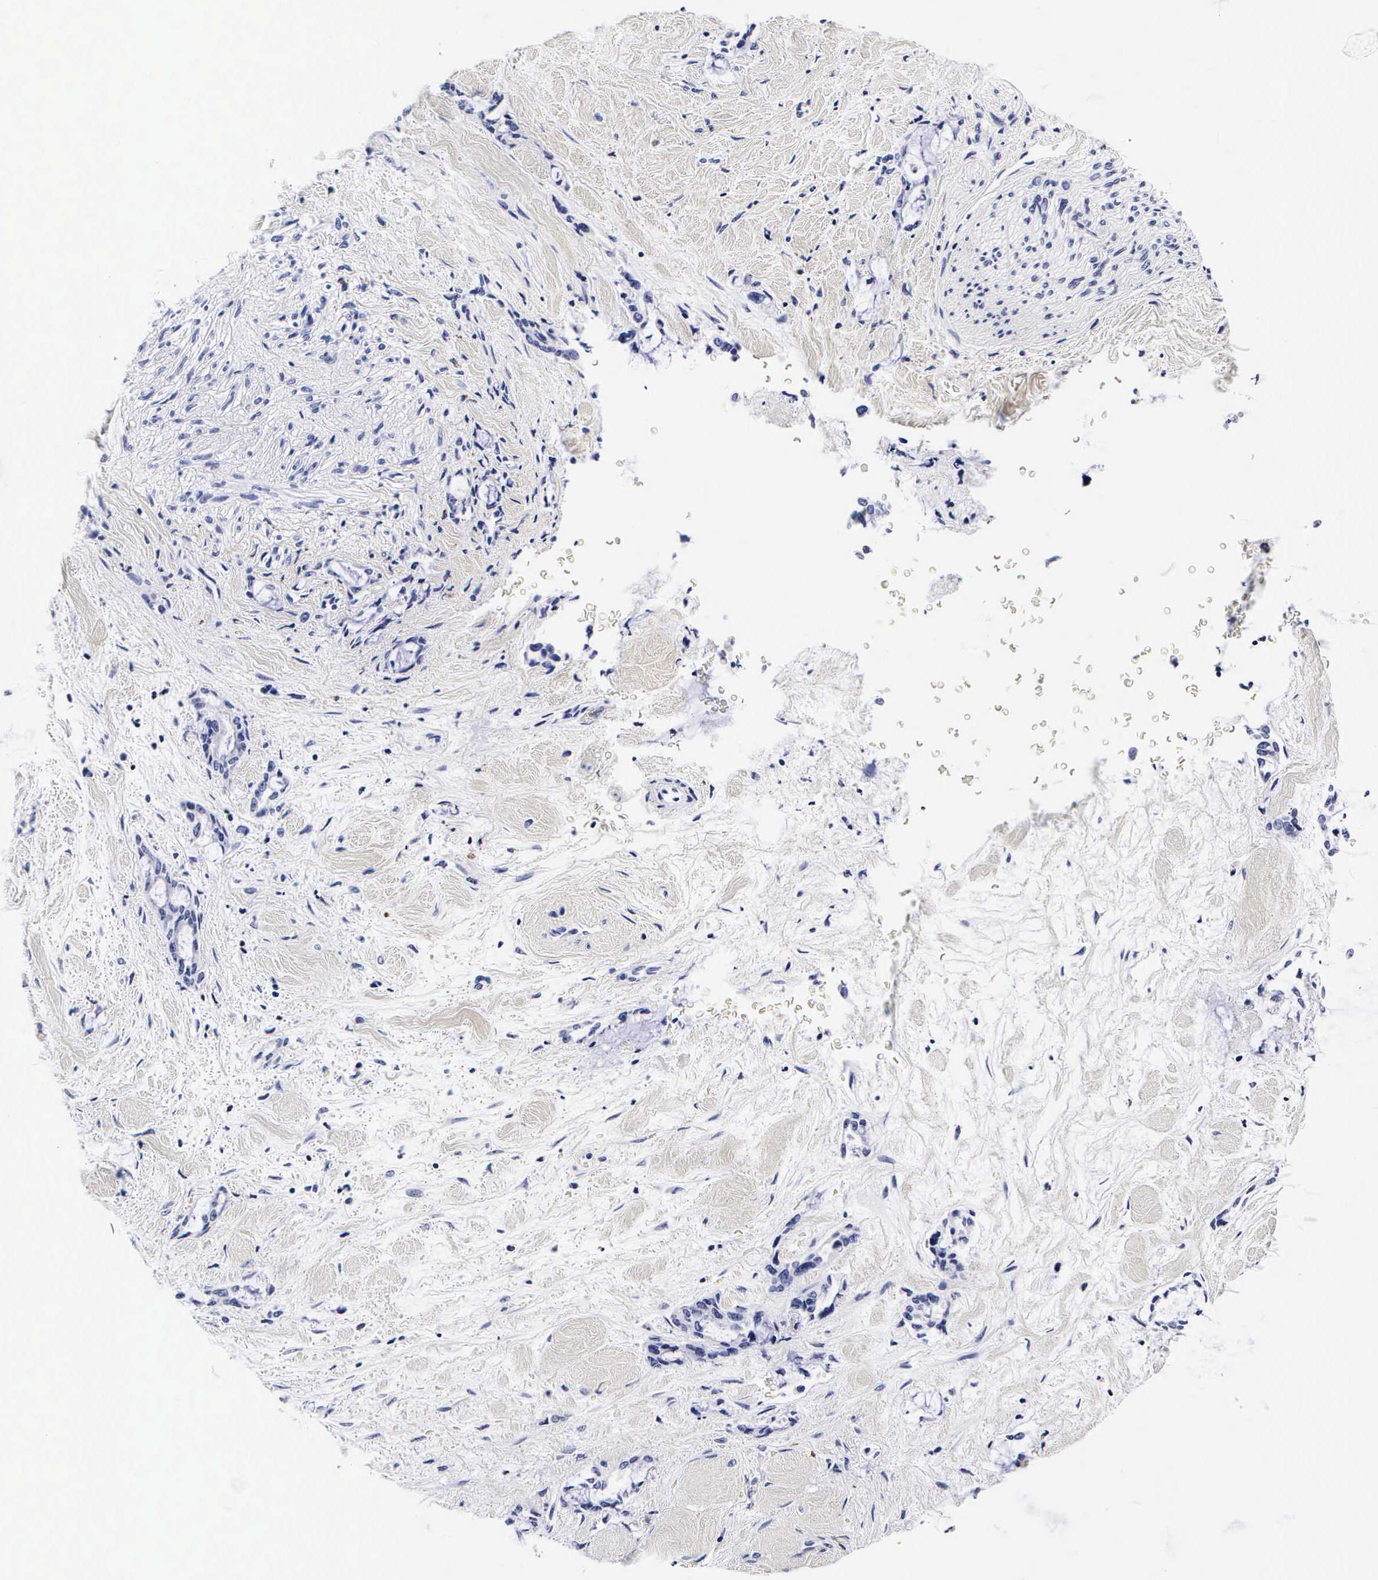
{"staining": {"intensity": "negative", "quantity": "none", "location": "none"}, "tissue": "pancreatic cancer", "cell_type": "Tumor cells", "image_type": "cancer", "snomed": [{"axis": "morphology", "description": "Adenocarcinoma, NOS"}, {"axis": "topography", "description": "Pancreas"}], "caption": "This is an immunohistochemistry (IHC) photomicrograph of adenocarcinoma (pancreatic). There is no expression in tumor cells.", "gene": "RNASE6", "patient": {"sex": "female", "age": 70}}